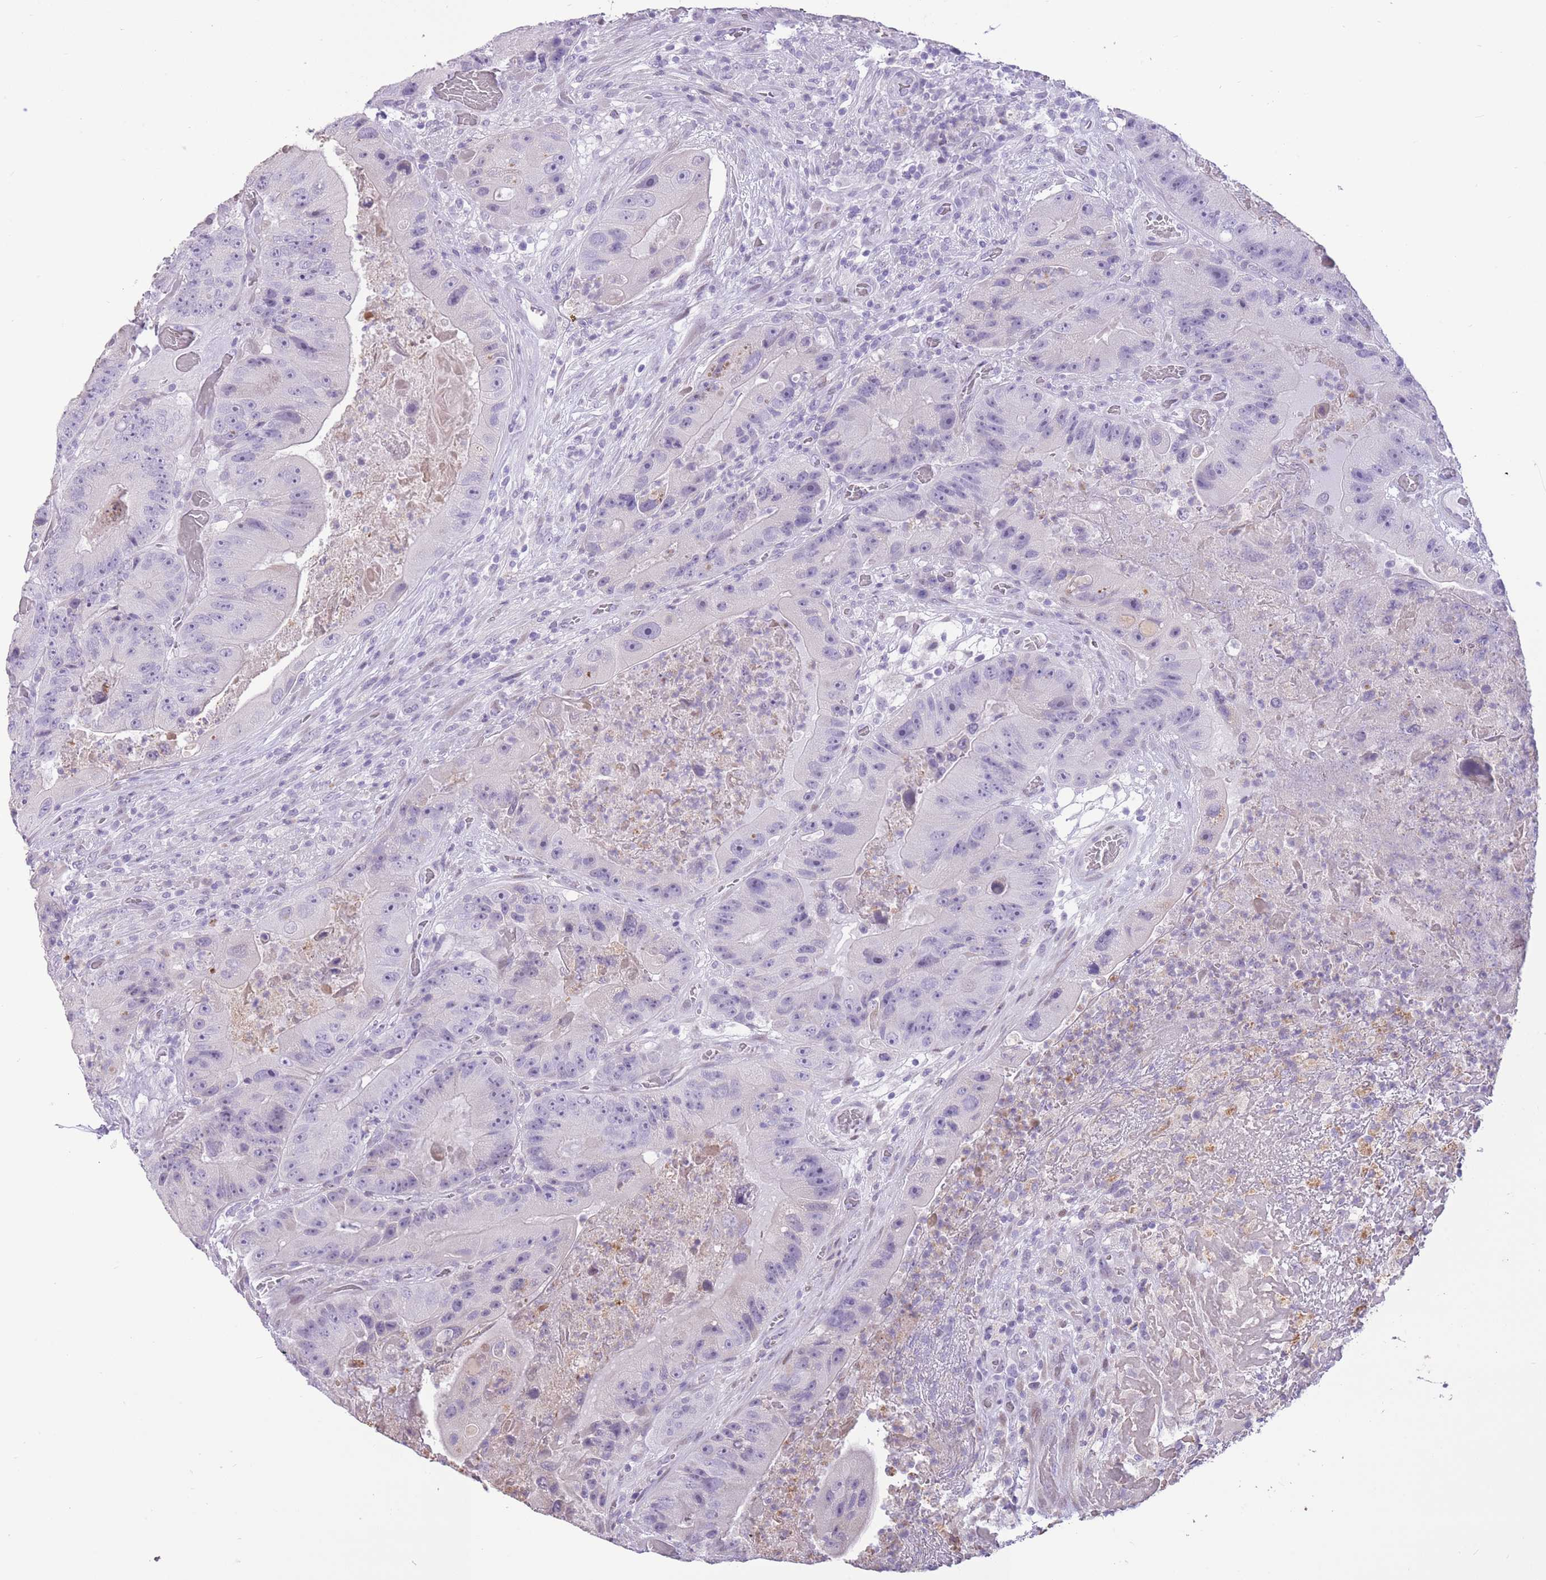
{"staining": {"intensity": "negative", "quantity": "none", "location": "none"}, "tissue": "colorectal cancer", "cell_type": "Tumor cells", "image_type": "cancer", "snomed": [{"axis": "morphology", "description": "Adenocarcinoma, NOS"}, {"axis": "topography", "description": "Colon"}], "caption": "IHC histopathology image of neoplastic tissue: human adenocarcinoma (colorectal) stained with DAB exhibits no significant protein positivity in tumor cells.", "gene": "WDR70", "patient": {"sex": "female", "age": 86}}